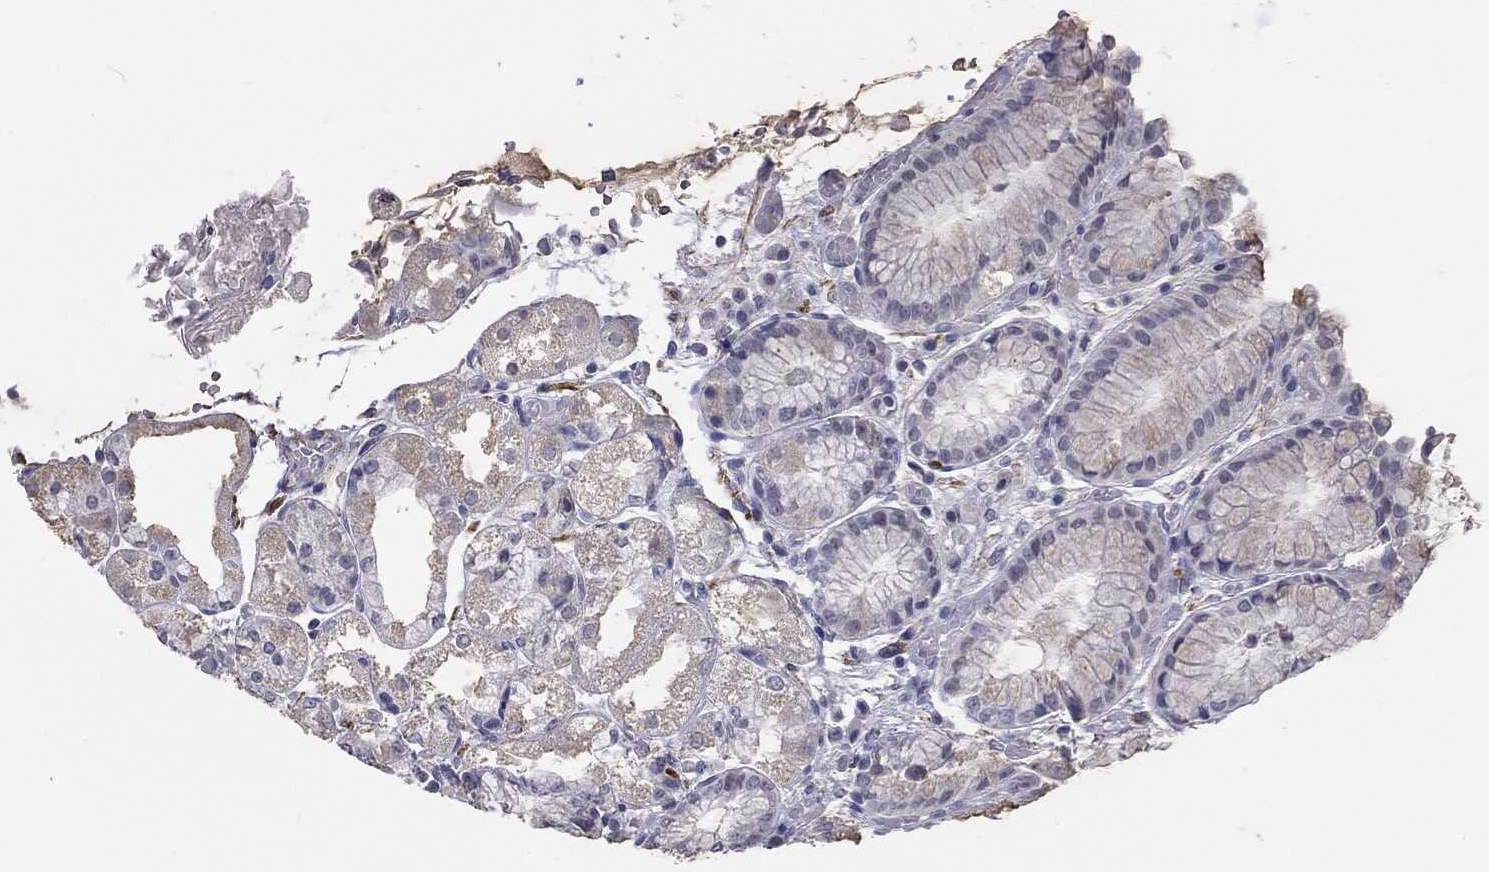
{"staining": {"intensity": "weak", "quantity": "25%-75%", "location": "cytoplasmic/membranous"}, "tissue": "stomach", "cell_type": "Glandular cells", "image_type": "normal", "snomed": [{"axis": "morphology", "description": "Normal tissue, NOS"}, {"axis": "topography", "description": "Stomach, upper"}], "caption": "Protein staining by immunohistochemistry shows weak cytoplasmic/membranous positivity in approximately 25%-75% of glandular cells in benign stomach.", "gene": "IP6K3", "patient": {"sex": "male", "age": 72}}